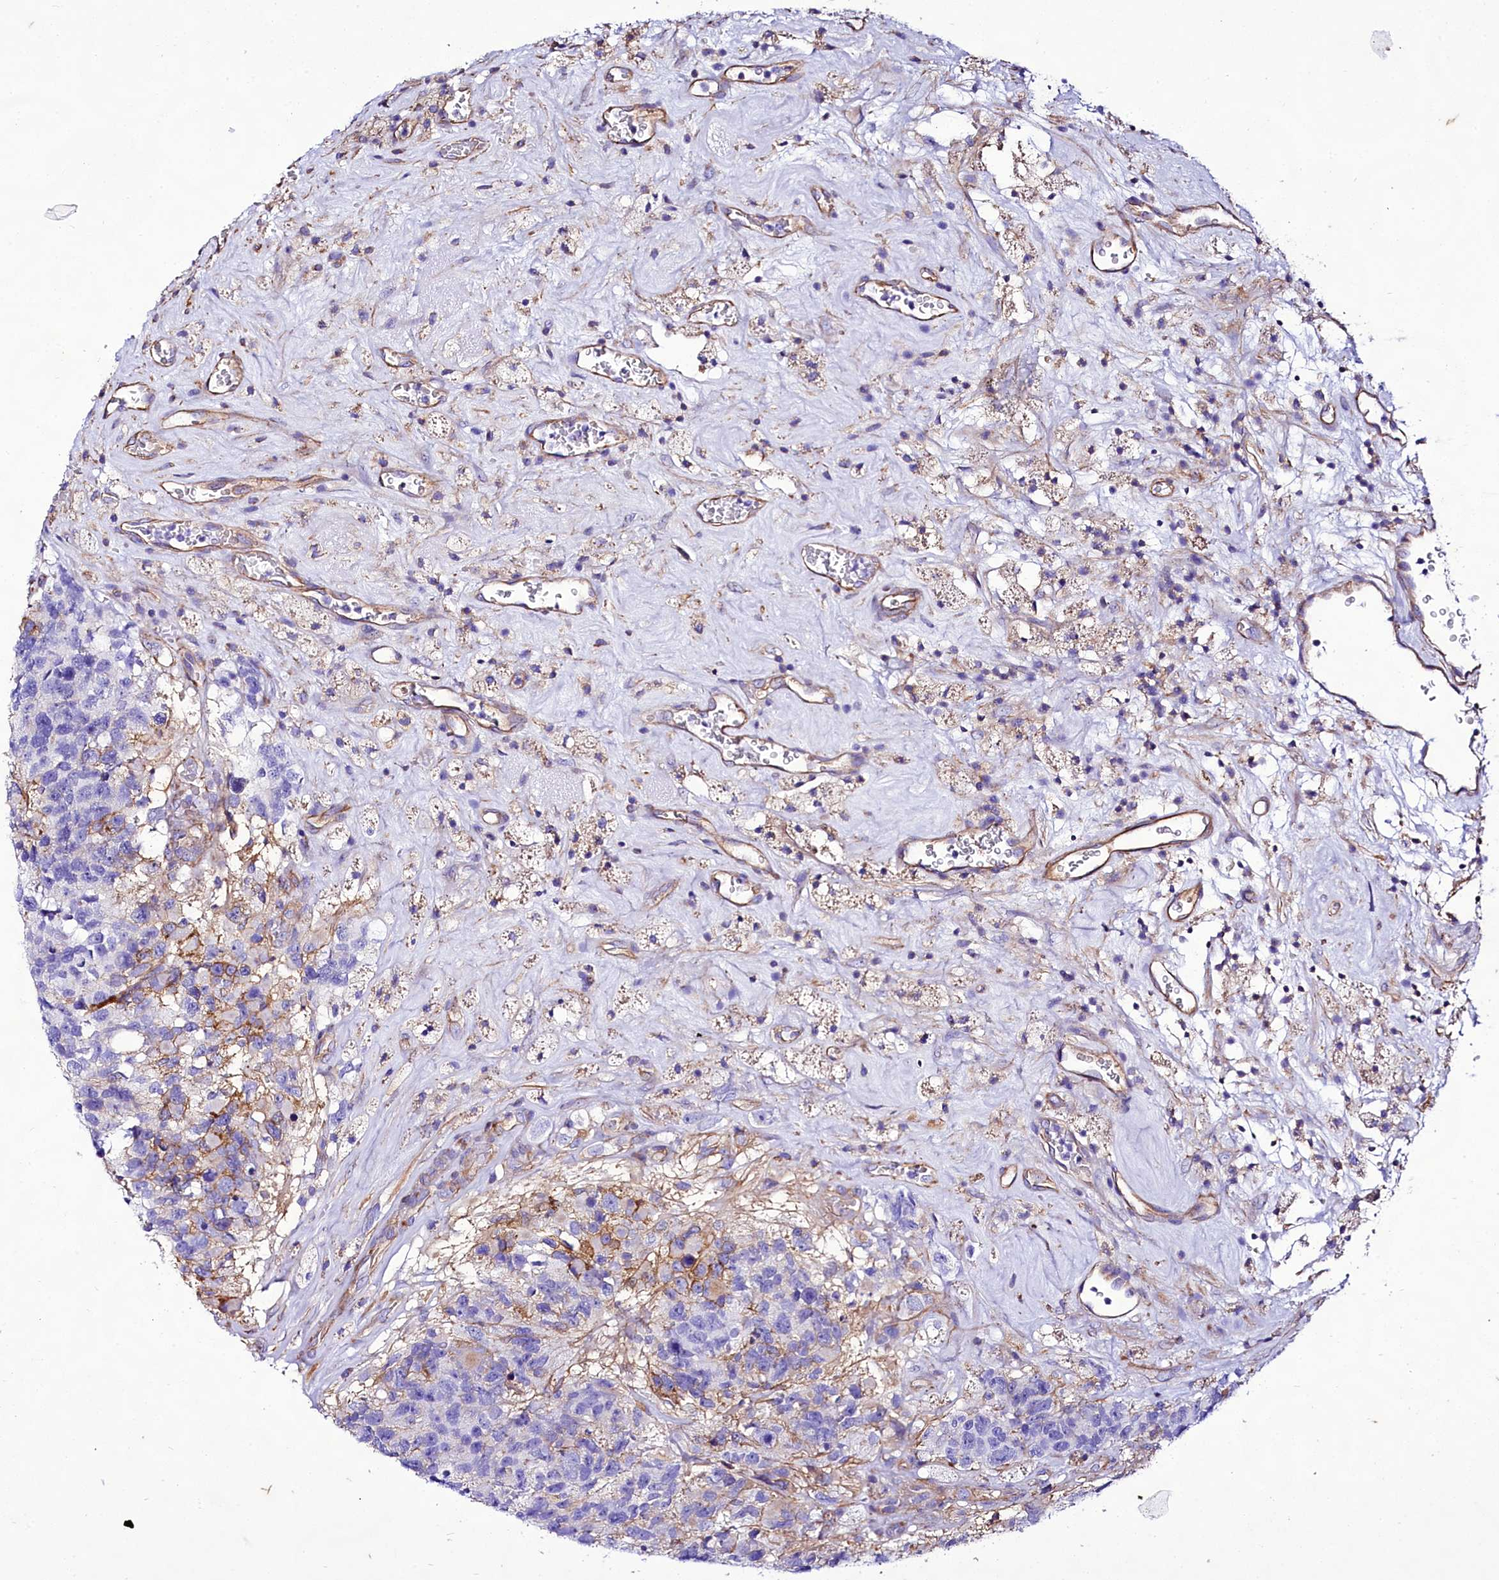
{"staining": {"intensity": "negative", "quantity": "none", "location": "none"}, "tissue": "glioma", "cell_type": "Tumor cells", "image_type": "cancer", "snomed": [{"axis": "morphology", "description": "Glioma, malignant, High grade"}, {"axis": "topography", "description": "Brain"}], "caption": "IHC histopathology image of malignant glioma (high-grade) stained for a protein (brown), which displays no expression in tumor cells.", "gene": "CD99", "patient": {"sex": "male", "age": 76}}